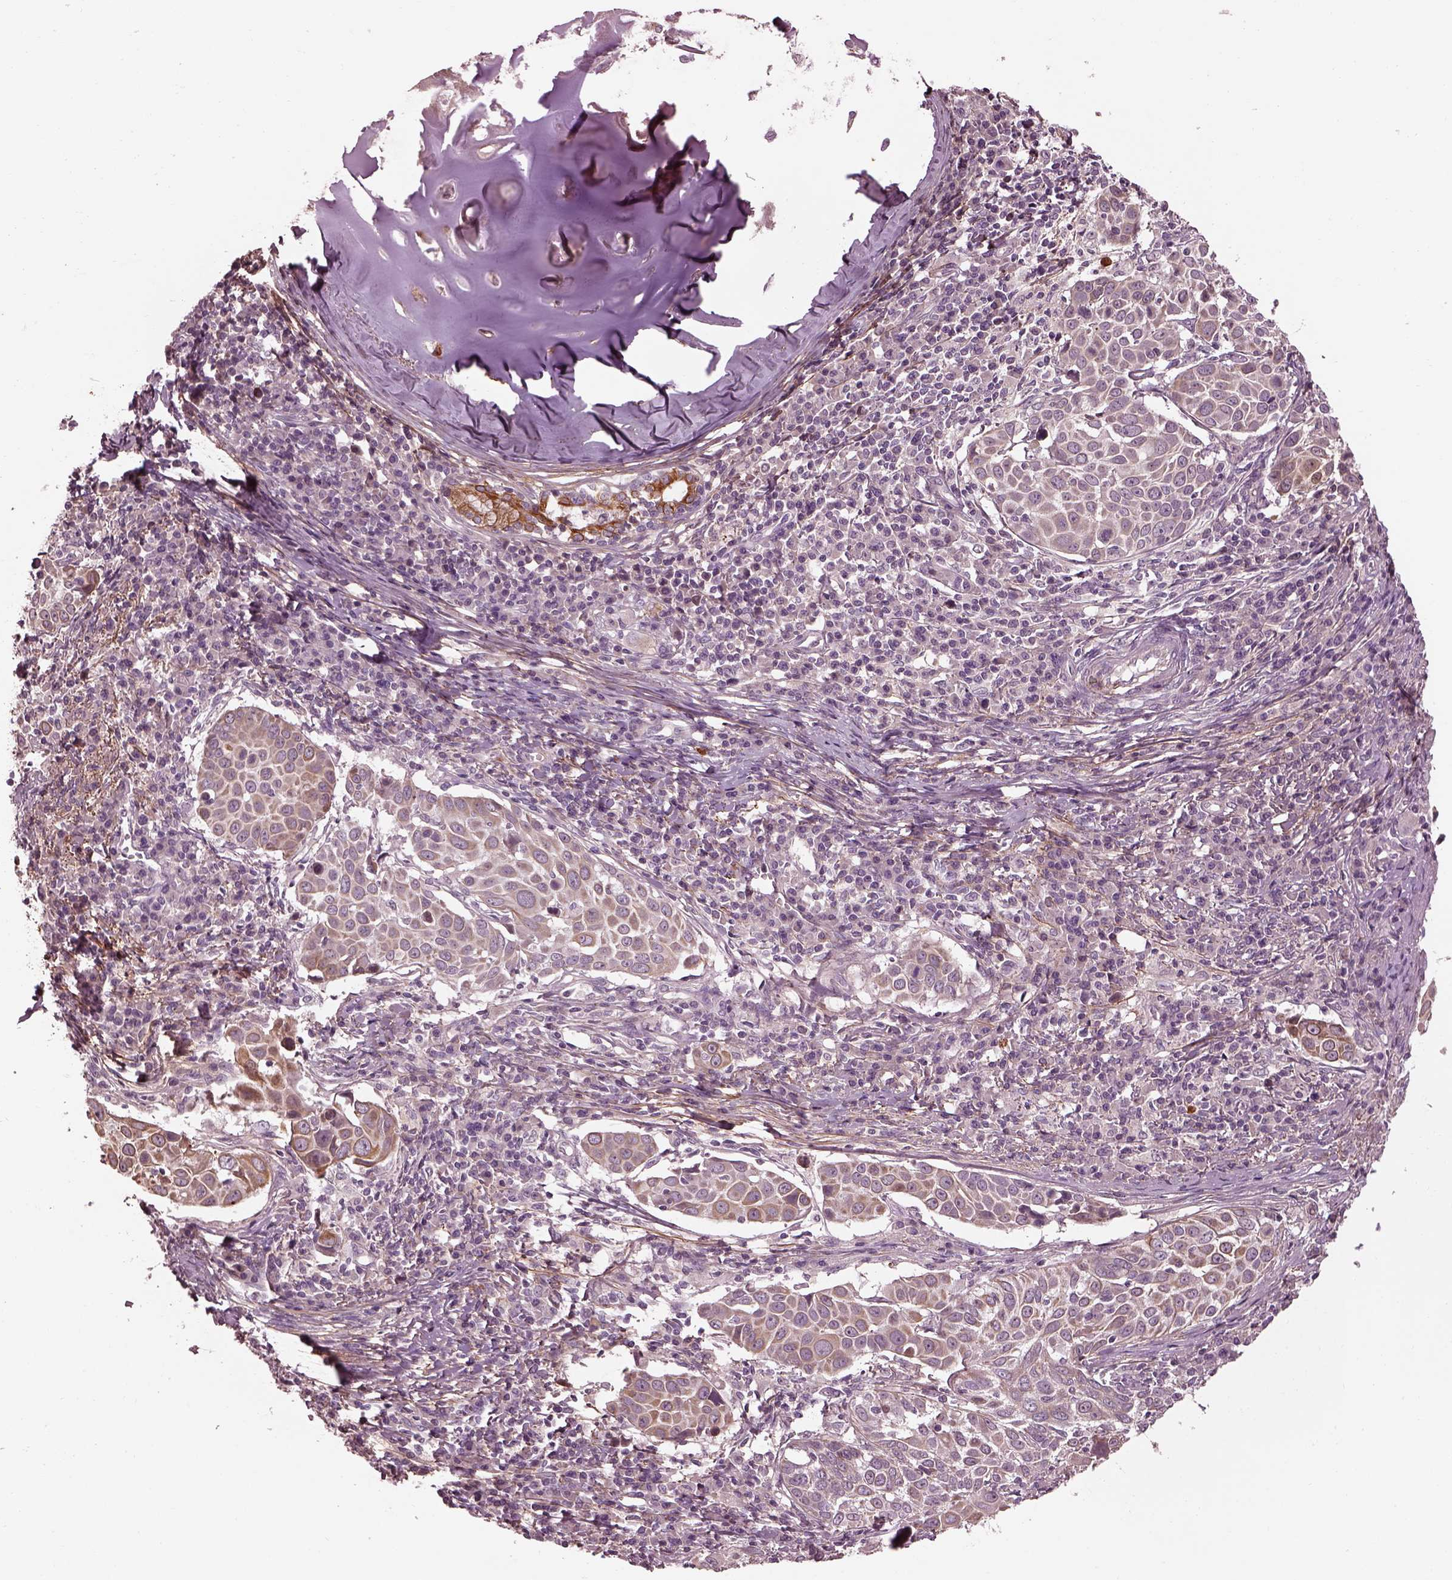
{"staining": {"intensity": "weak", "quantity": "25%-75%", "location": "cytoplasmic/membranous"}, "tissue": "lung cancer", "cell_type": "Tumor cells", "image_type": "cancer", "snomed": [{"axis": "morphology", "description": "Squamous cell carcinoma, NOS"}, {"axis": "topography", "description": "Lung"}], "caption": "Lung cancer stained for a protein exhibits weak cytoplasmic/membranous positivity in tumor cells.", "gene": "EFEMP1", "patient": {"sex": "male", "age": 57}}